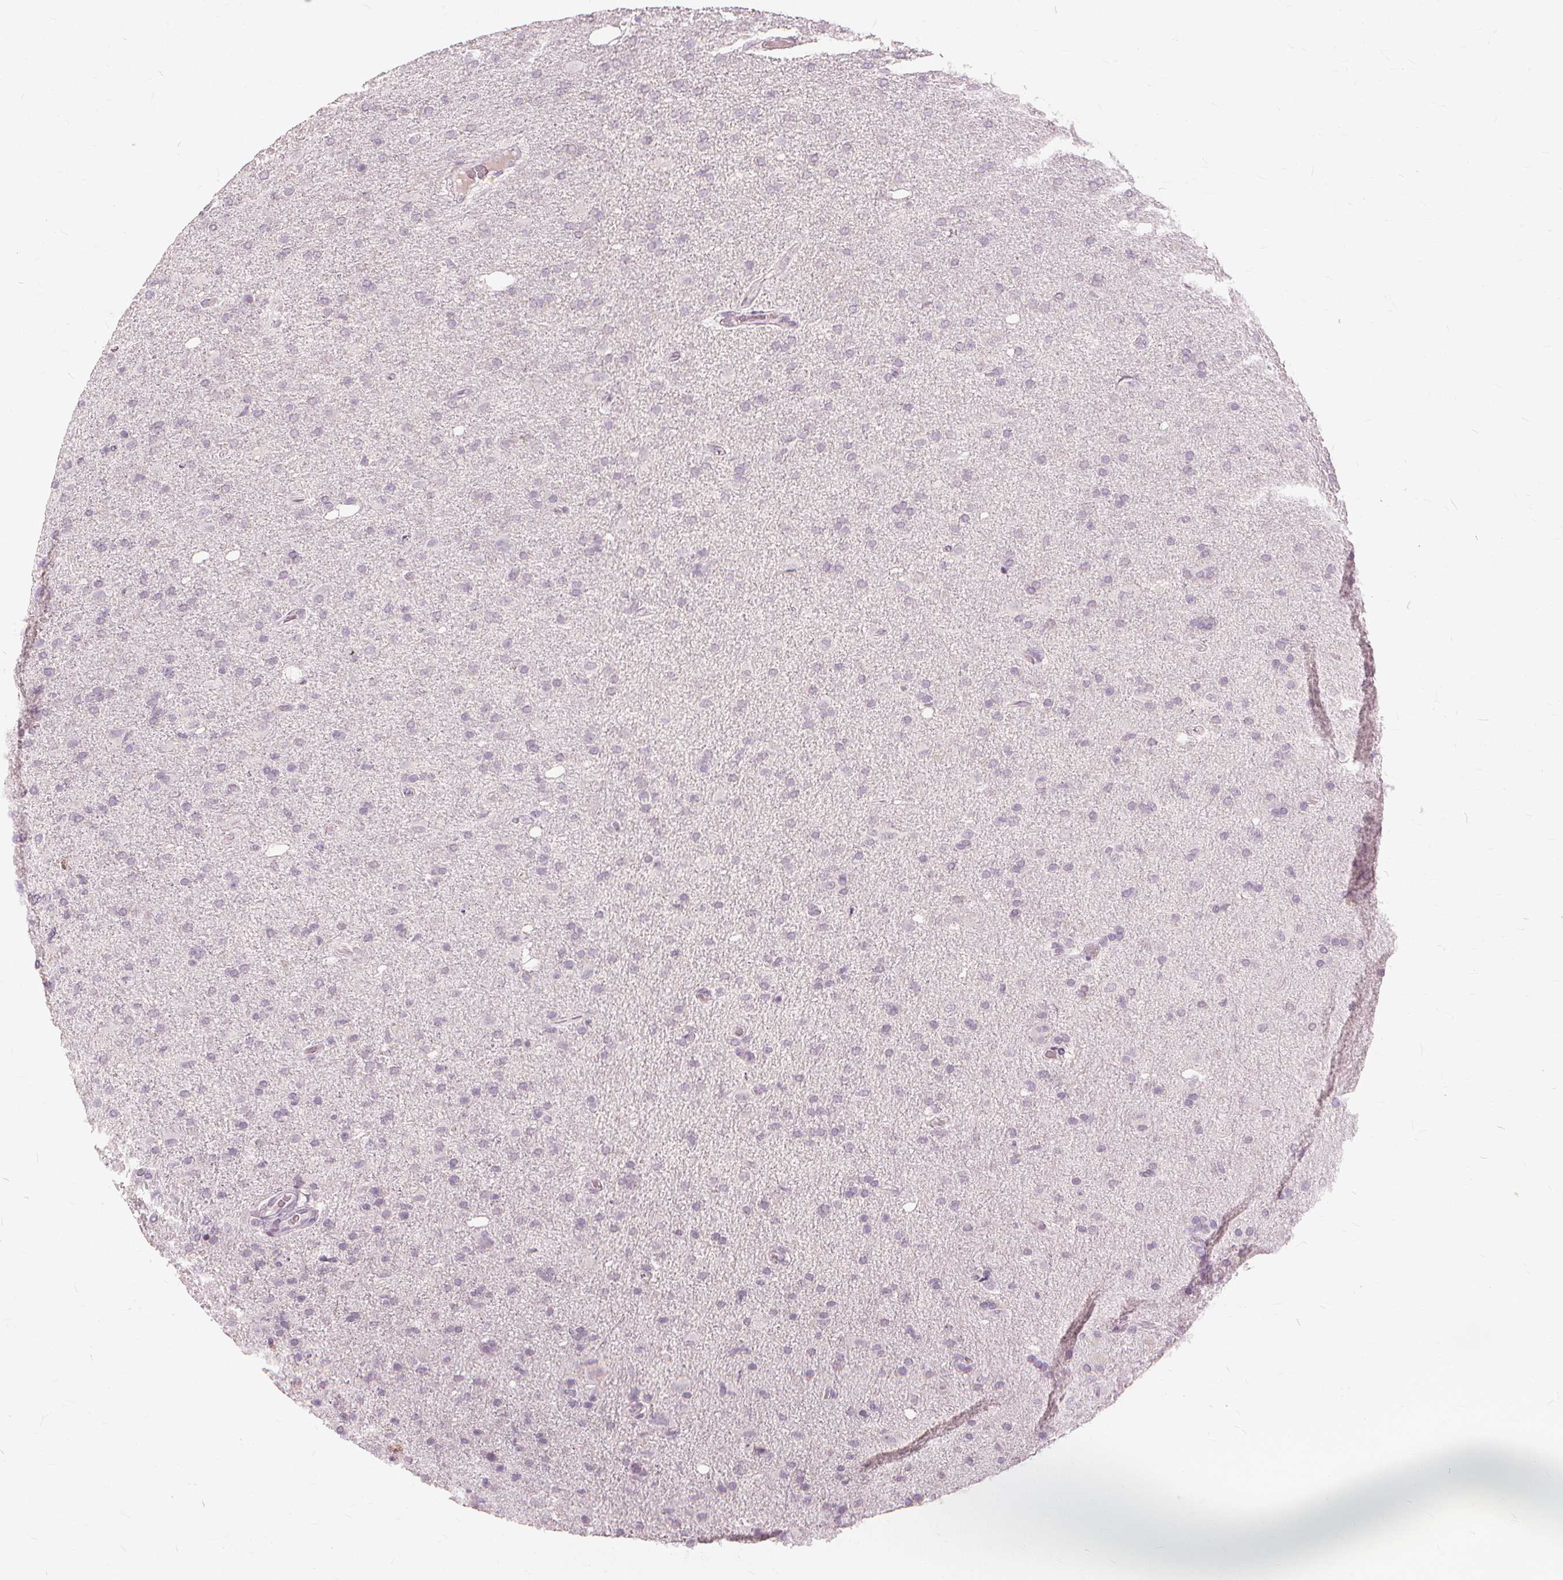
{"staining": {"intensity": "negative", "quantity": "none", "location": "none"}, "tissue": "glioma", "cell_type": "Tumor cells", "image_type": "cancer", "snomed": [{"axis": "morphology", "description": "Glioma, malignant, High grade"}, {"axis": "topography", "description": "Cerebral cortex"}], "caption": "Immunohistochemistry image of high-grade glioma (malignant) stained for a protein (brown), which shows no positivity in tumor cells. (Immunohistochemistry (ihc), brightfield microscopy, high magnification).", "gene": "SFTPD", "patient": {"sex": "male", "age": 70}}